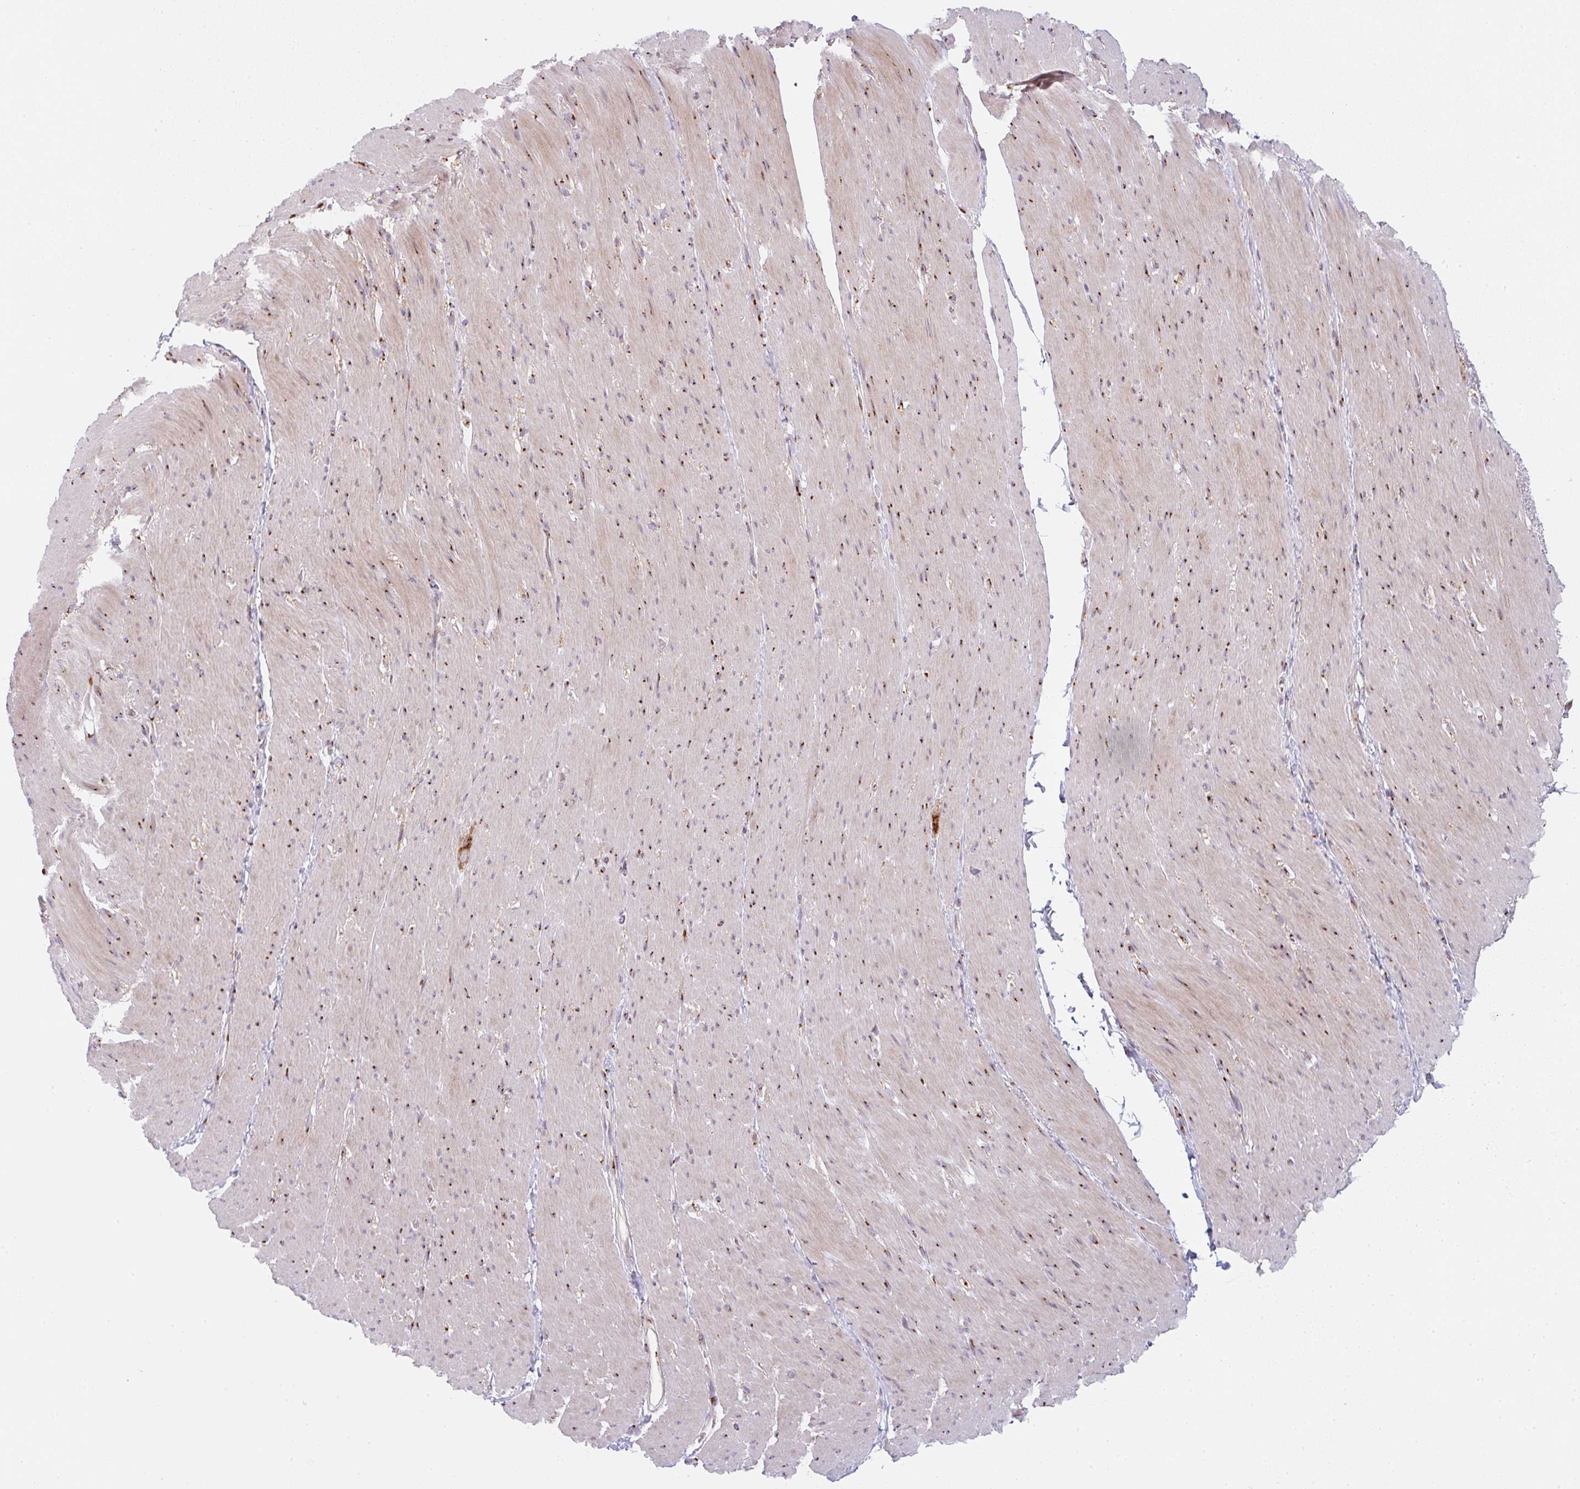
{"staining": {"intensity": "moderate", "quantity": "25%-75%", "location": "cytoplasmic/membranous"}, "tissue": "smooth muscle", "cell_type": "Smooth muscle cells", "image_type": "normal", "snomed": [{"axis": "morphology", "description": "Normal tissue, NOS"}, {"axis": "topography", "description": "Smooth muscle"}, {"axis": "topography", "description": "Rectum"}], "caption": "This is a micrograph of IHC staining of benign smooth muscle, which shows moderate expression in the cytoplasmic/membranous of smooth muscle cells.", "gene": "GVQW3", "patient": {"sex": "male", "age": 53}}